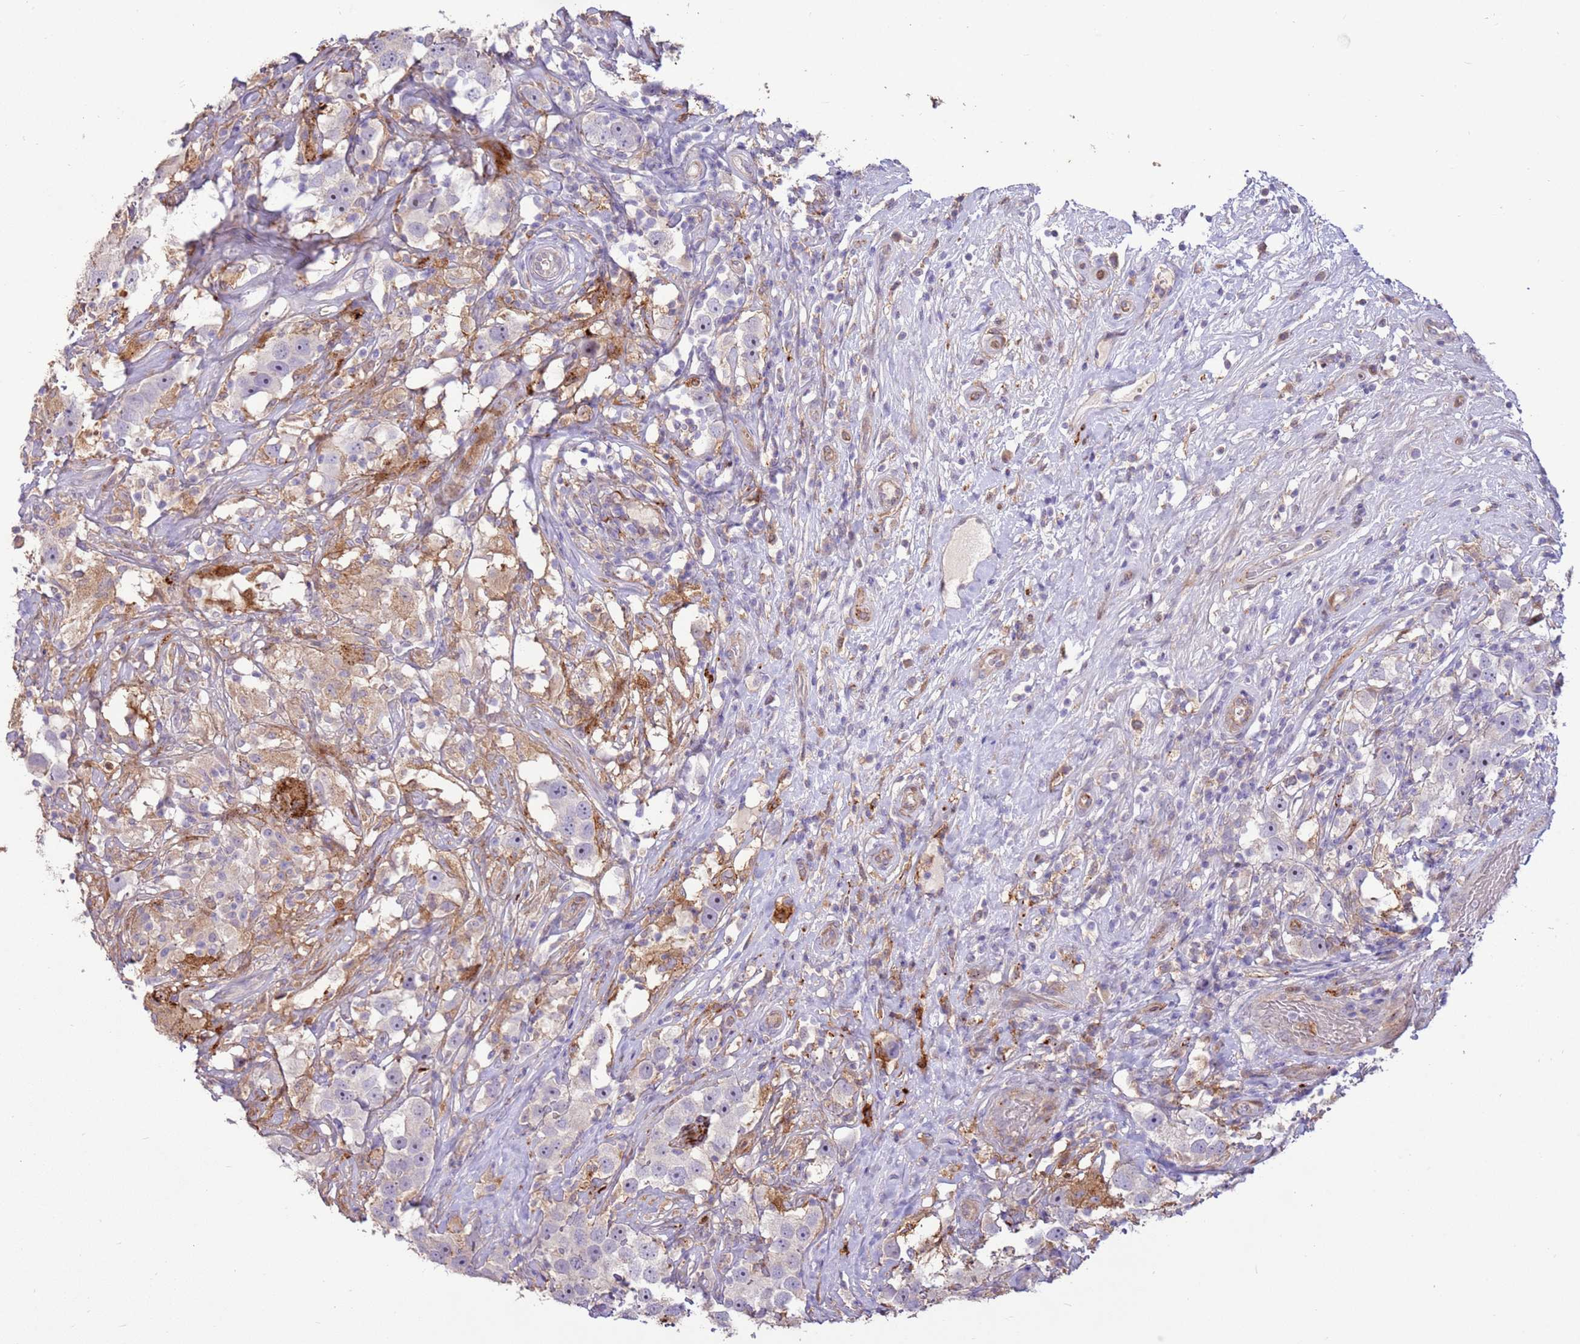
{"staining": {"intensity": "negative", "quantity": "none", "location": "none"}, "tissue": "testis cancer", "cell_type": "Tumor cells", "image_type": "cancer", "snomed": [{"axis": "morphology", "description": "Seminoma, NOS"}, {"axis": "topography", "description": "Testis"}], "caption": "Immunohistochemical staining of seminoma (testis) demonstrates no significant staining in tumor cells.", "gene": "LGI4", "patient": {"sex": "male", "age": 49}}